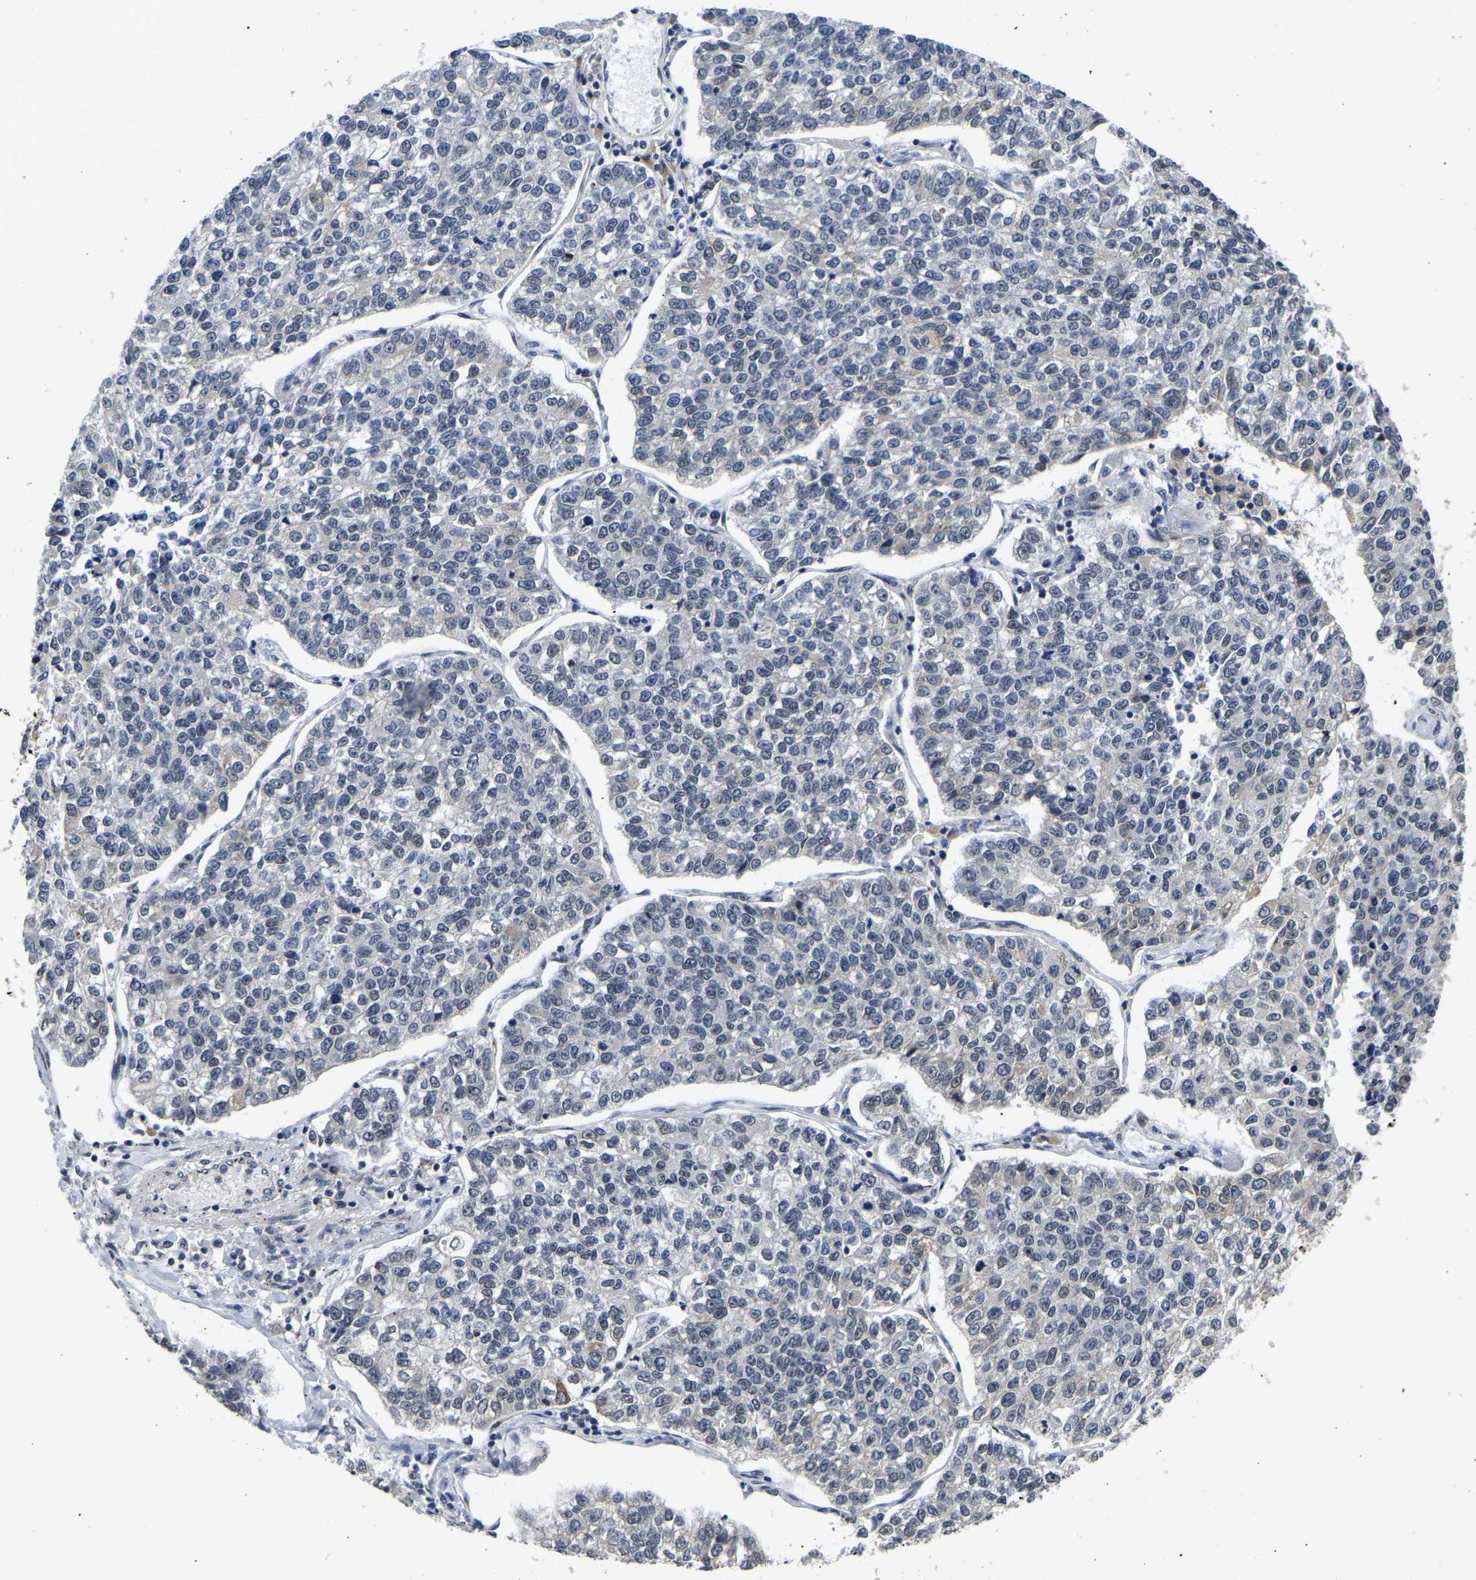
{"staining": {"intensity": "negative", "quantity": "none", "location": "none"}, "tissue": "lung cancer", "cell_type": "Tumor cells", "image_type": "cancer", "snomed": [{"axis": "morphology", "description": "Adenocarcinoma, NOS"}, {"axis": "topography", "description": "Lung"}], "caption": "The histopathology image reveals no significant expression in tumor cells of adenocarcinoma (lung).", "gene": "METTL16", "patient": {"sex": "male", "age": 49}}